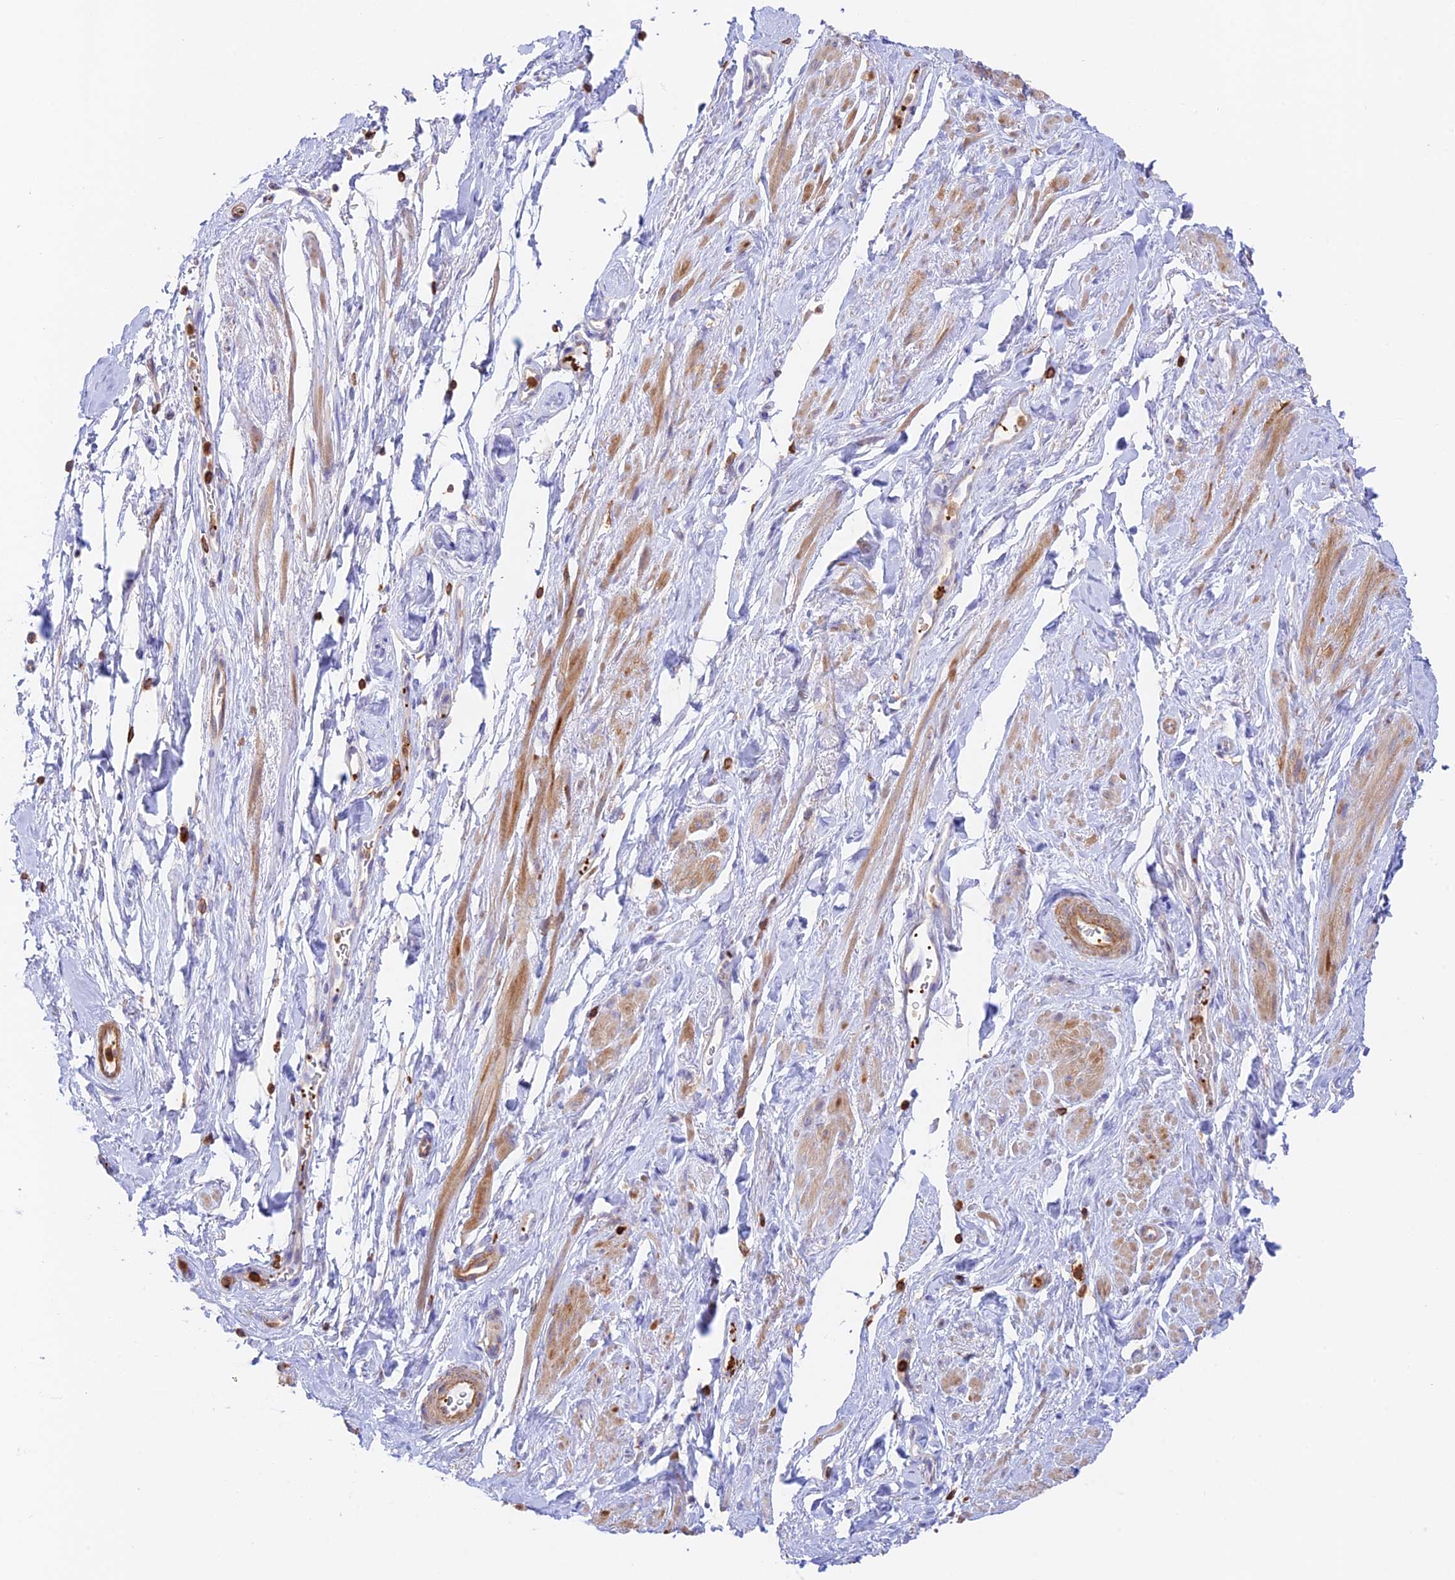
{"staining": {"intensity": "moderate", "quantity": "25%-75%", "location": "cytoplasmic/membranous"}, "tissue": "smooth muscle", "cell_type": "Smooth muscle cells", "image_type": "normal", "snomed": [{"axis": "morphology", "description": "Normal tissue, NOS"}, {"axis": "topography", "description": "Smooth muscle"}, {"axis": "topography", "description": "Peripheral nerve tissue"}], "caption": "High-magnification brightfield microscopy of benign smooth muscle stained with DAB (brown) and counterstained with hematoxylin (blue). smooth muscle cells exhibit moderate cytoplasmic/membranous staining is identified in about25%-75% of cells.", "gene": "DENND1C", "patient": {"sex": "male", "age": 69}}